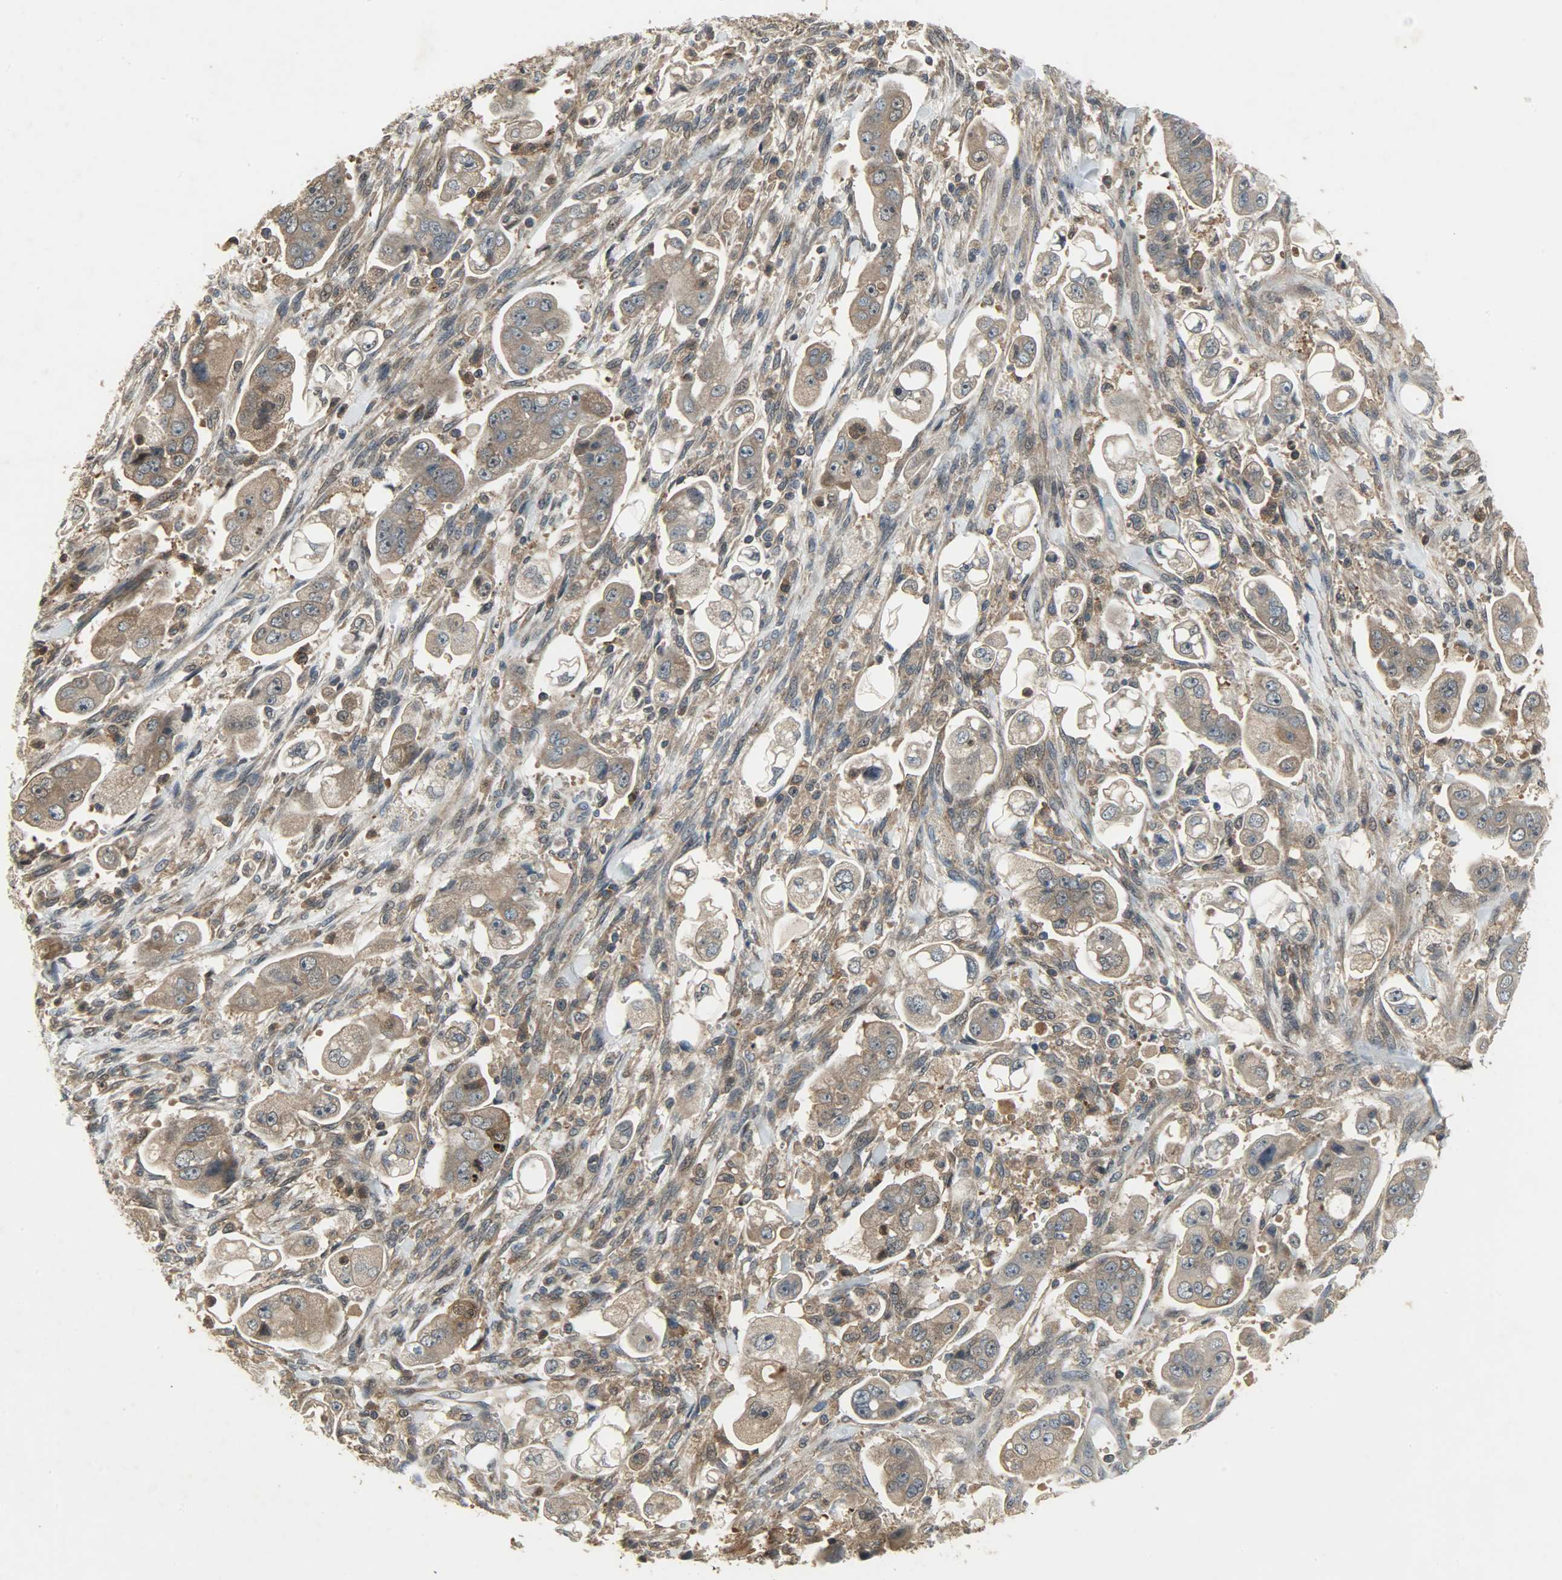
{"staining": {"intensity": "moderate", "quantity": ">75%", "location": "cytoplasmic/membranous"}, "tissue": "stomach cancer", "cell_type": "Tumor cells", "image_type": "cancer", "snomed": [{"axis": "morphology", "description": "Adenocarcinoma, NOS"}, {"axis": "topography", "description": "Stomach"}], "caption": "This histopathology image reveals IHC staining of stomach cancer (adenocarcinoma), with medium moderate cytoplasmic/membranous positivity in approximately >75% of tumor cells.", "gene": "AMT", "patient": {"sex": "male", "age": 62}}